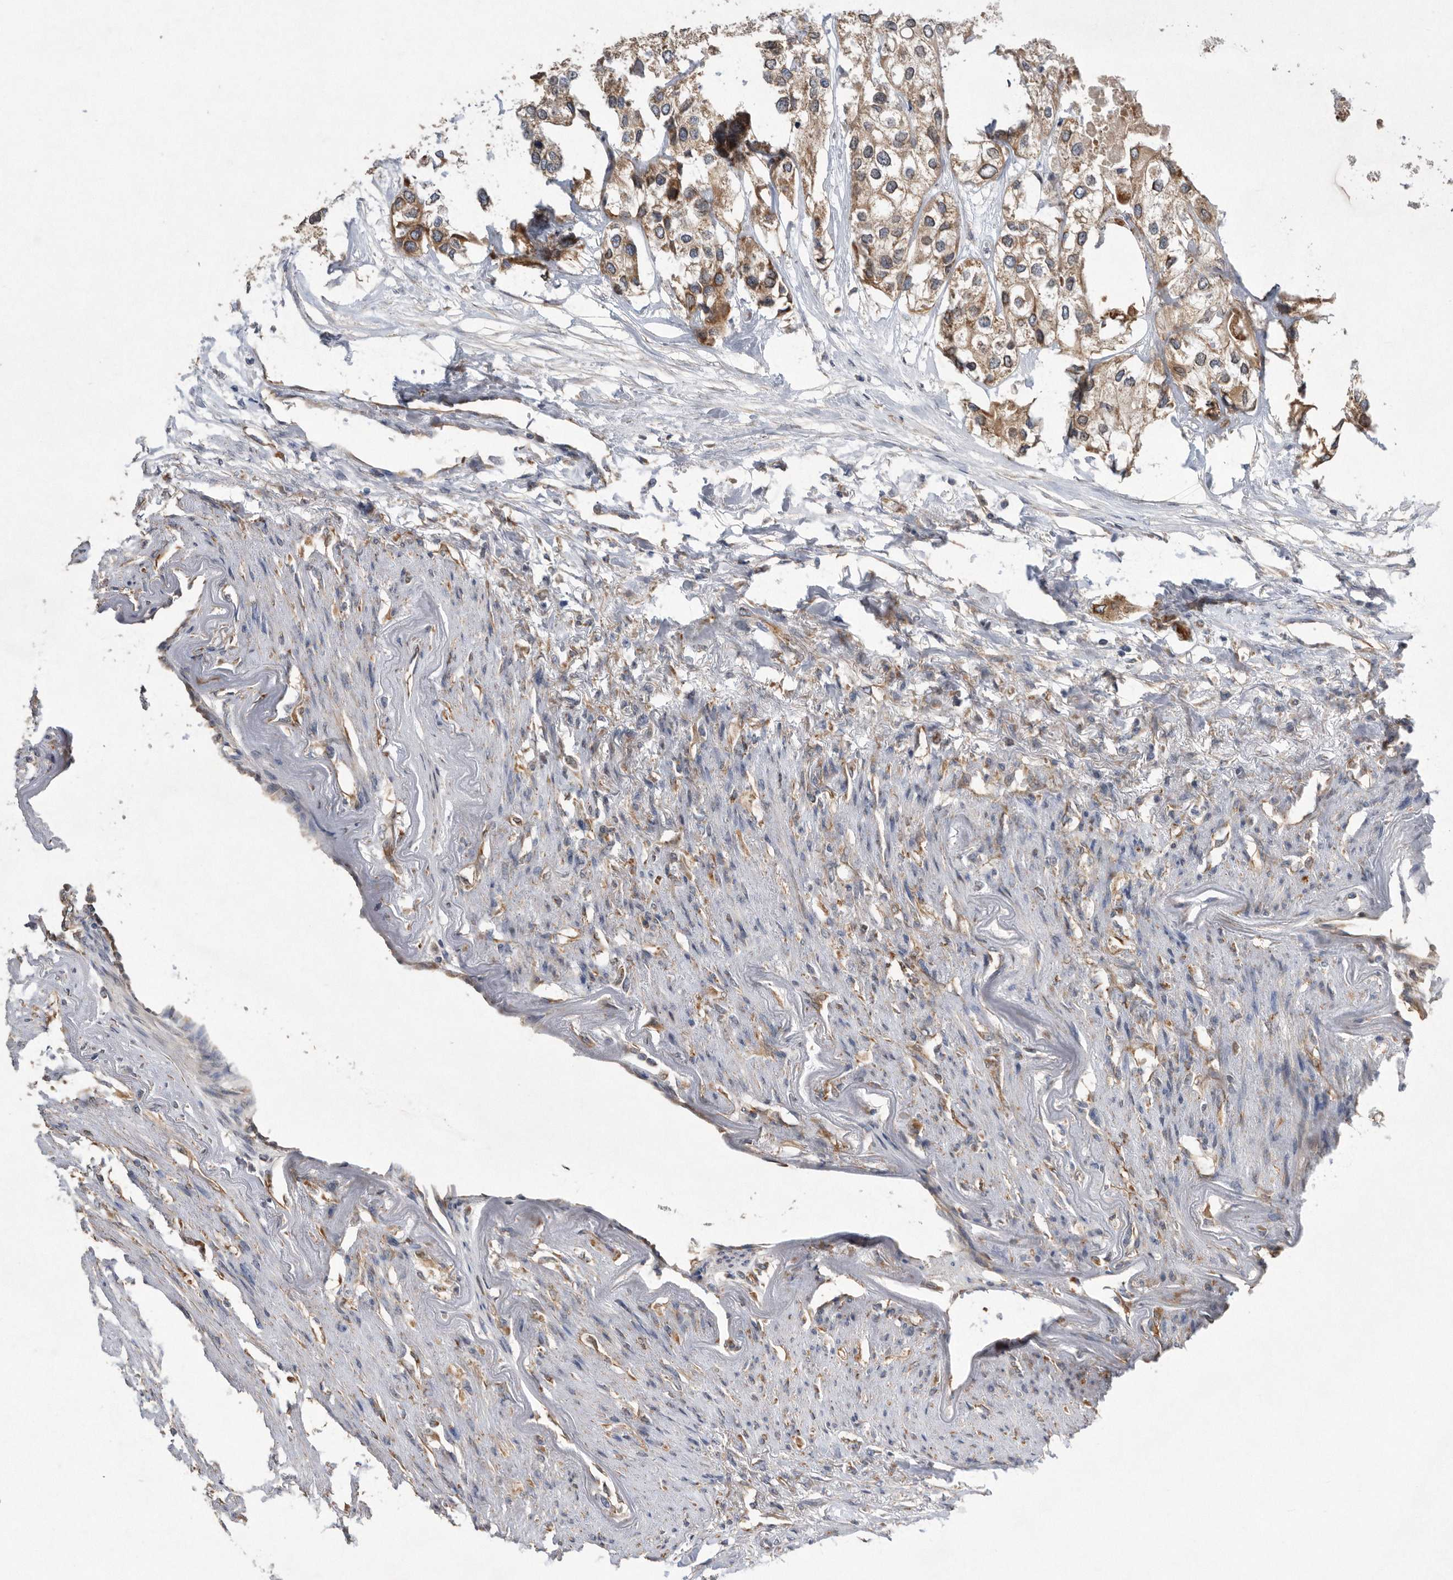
{"staining": {"intensity": "moderate", "quantity": ">75%", "location": "cytoplasmic/membranous"}, "tissue": "urothelial cancer", "cell_type": "Tumor cells", "image_type": "cancer", "snomed": [{"axis": "morphology", "description": "Urothelial carcinoma, High grade"}, {"axis": "topography", "description": "Urinary bladder"}], "caption": "A brown stain shows moderate cytoplasmic/membranous staining of a protein in human urothelial carcinoma (high-grade) tumor cells.", "gene": "PON2", "patient": {"sex": "male", "age": 64}}